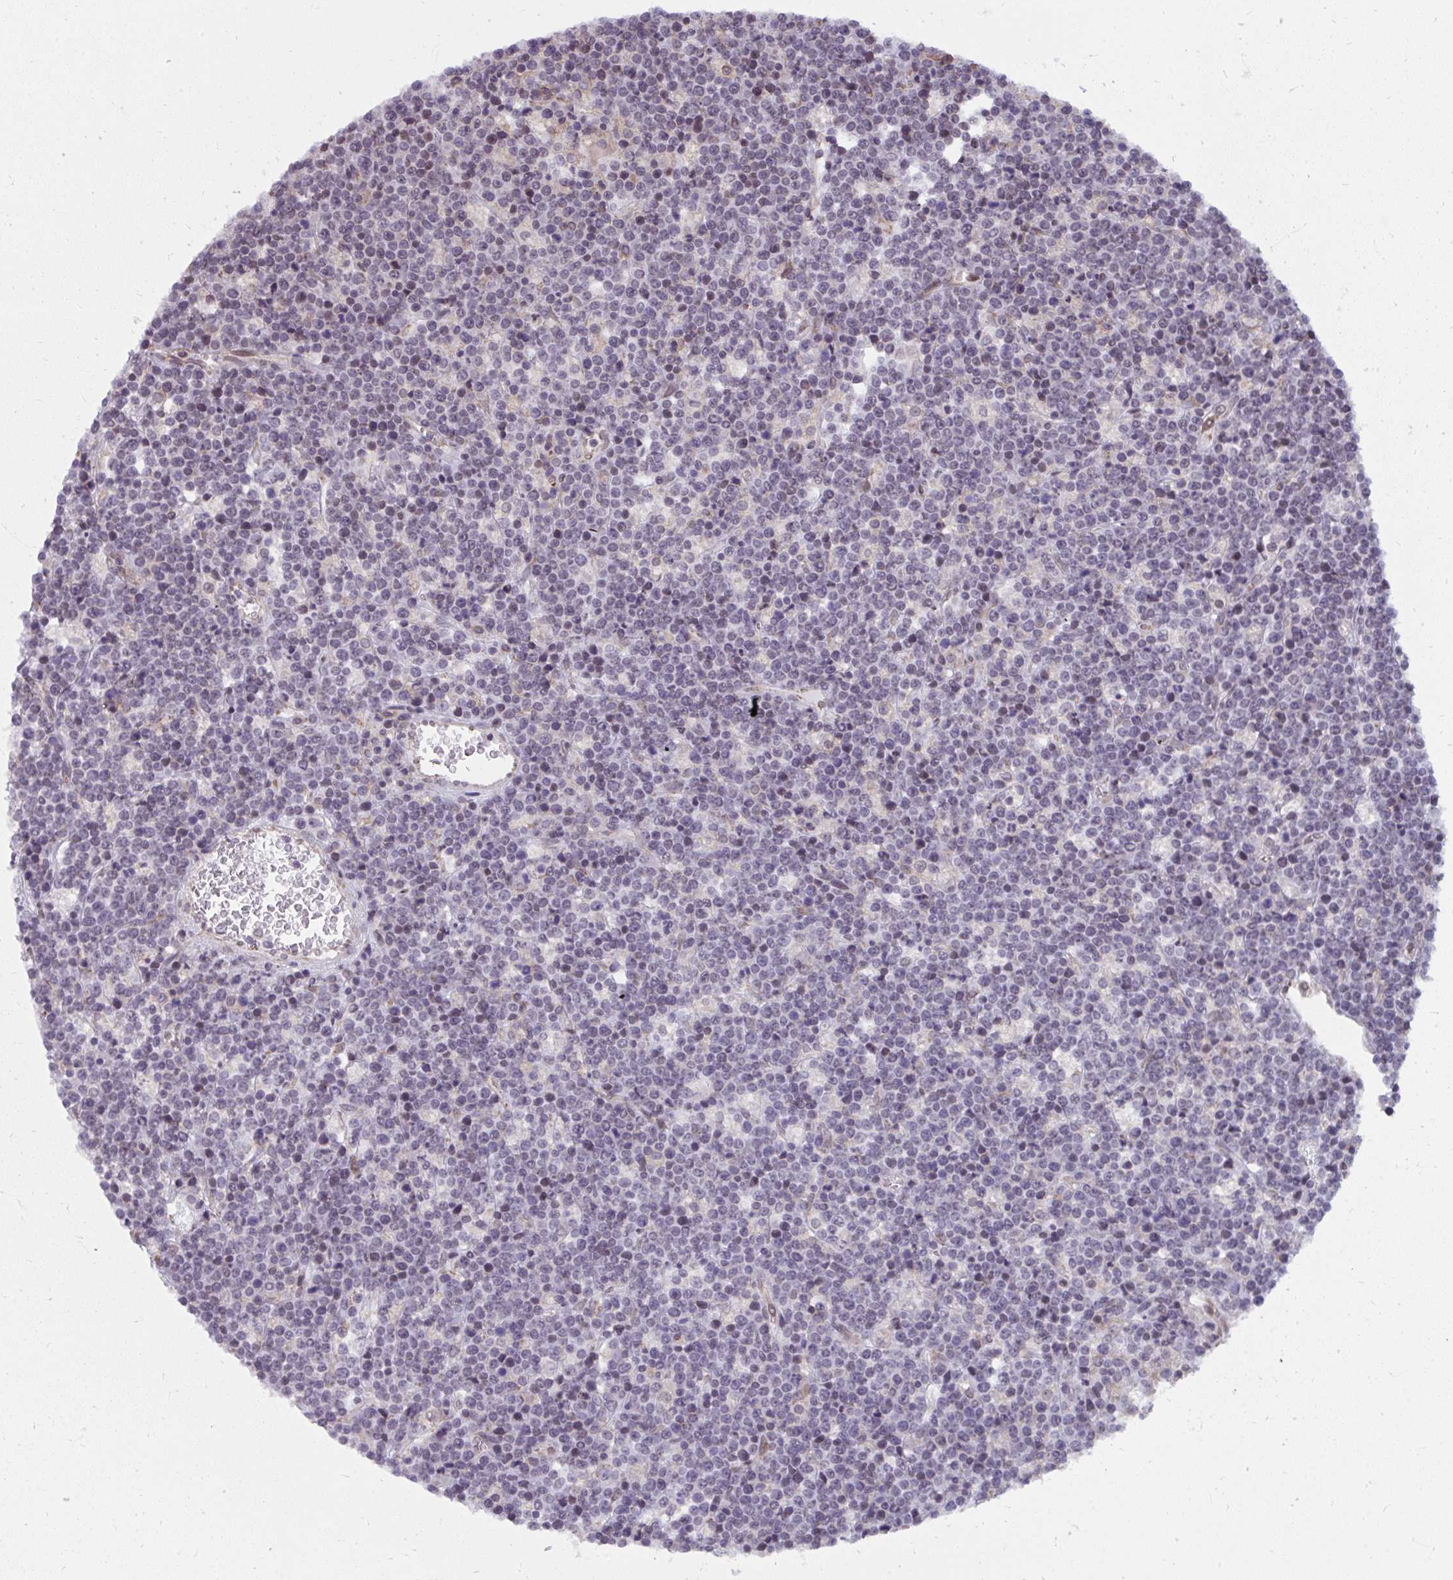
{"staining": {"intensity": "negative", "quantity": "none", "location": "none"}, "tissue": "lymphoma", "cell_type": "Tumor cells", "image_type": "cancer", "snomed": [{"axis": "morphology", "description": "Malignant lymphoma, non-Hodgkin's type, High grade"}, {"axis": "topography", "description": "Ovary"}], "caption": "This is a photomicrograph of immunohistochemistry staining of lymphoma, which shows no staining in tumor cells.", "gene": "NMNAT1", "patient": {"sex": "female", "age": 56}}